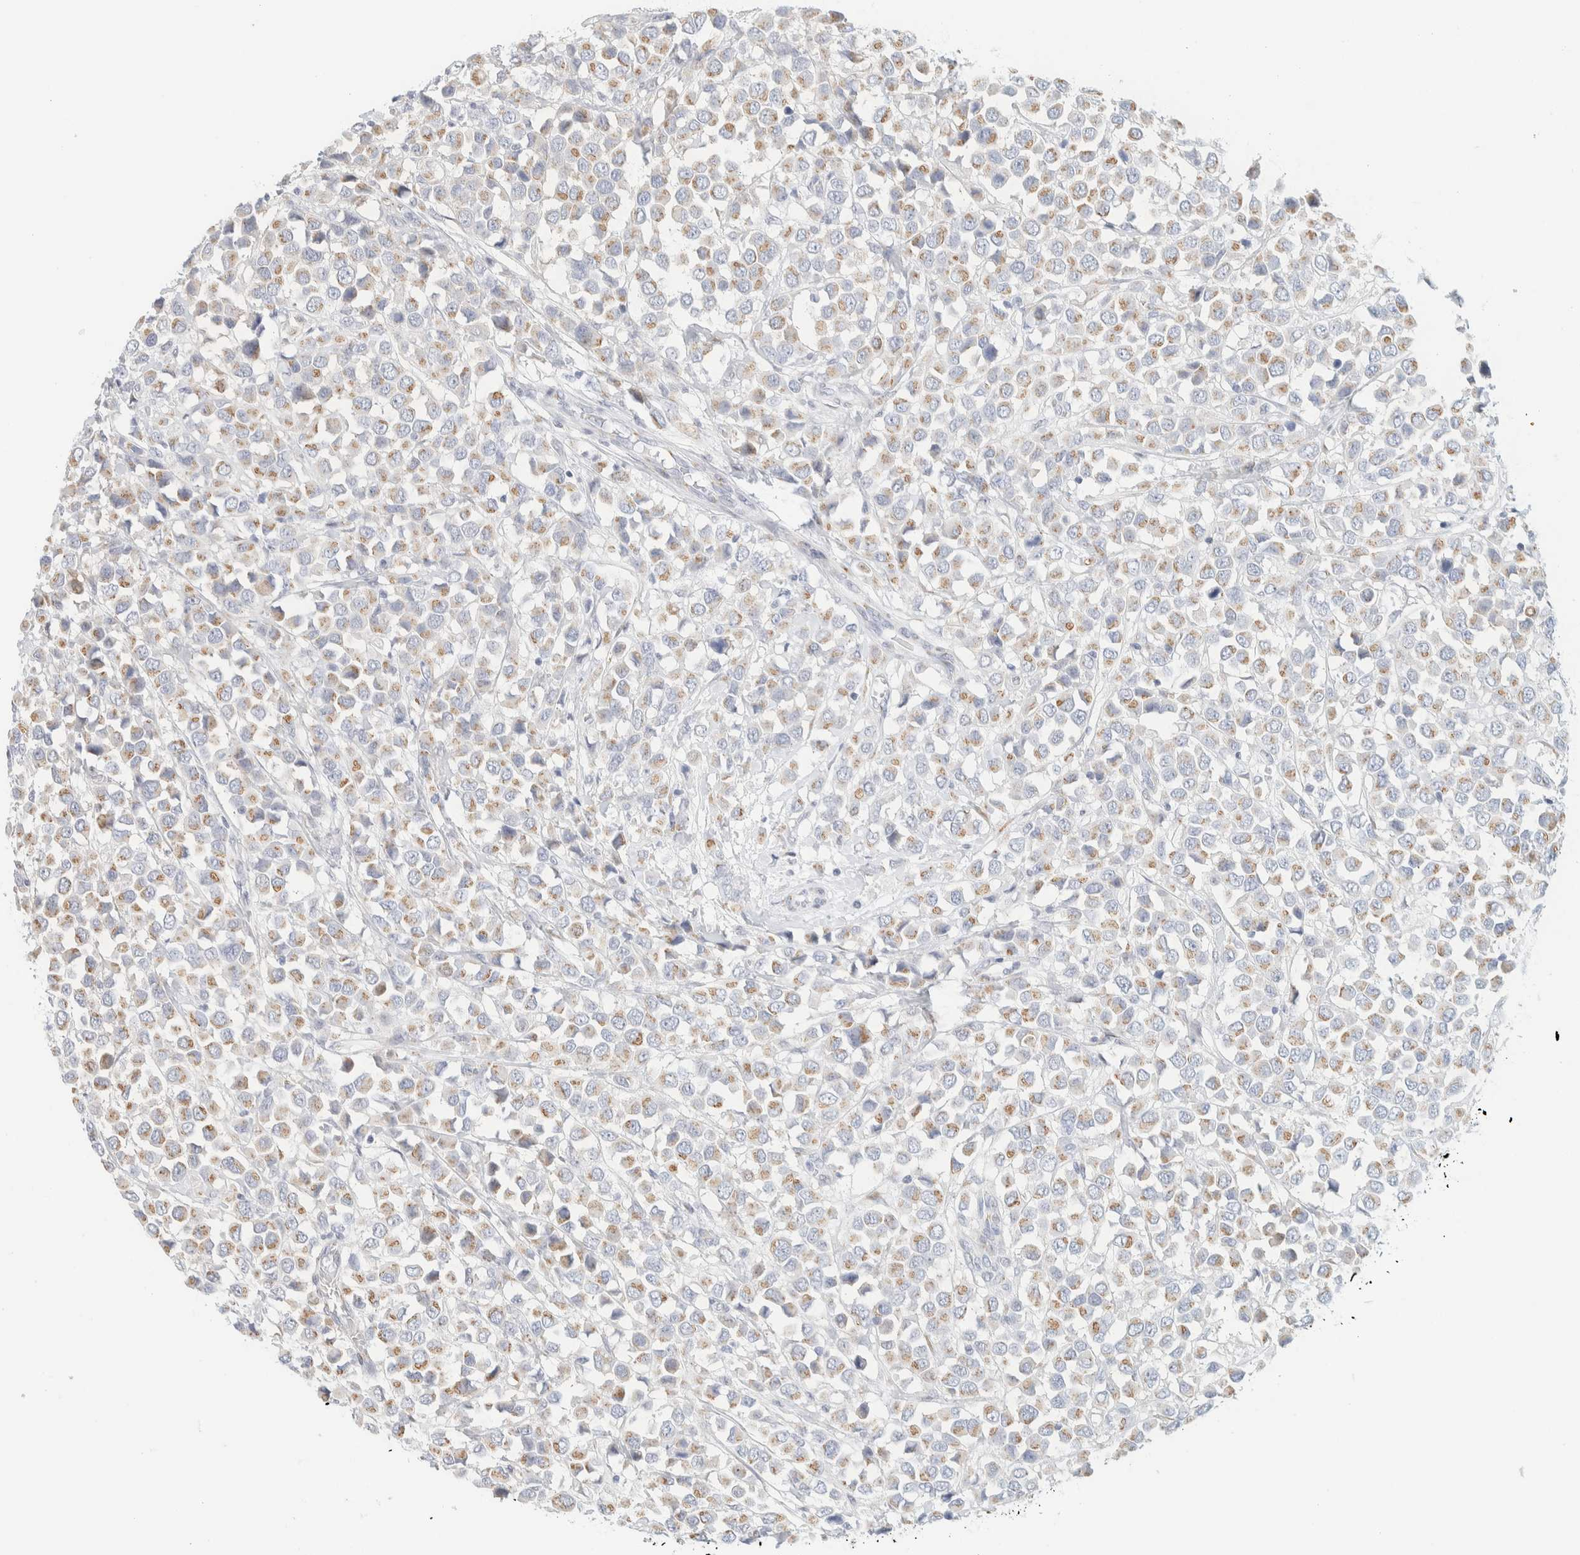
{"staining": {"intensity": "moderate", "quantity": ">75%", "location": "cytoplasmic/membranous"}, "tissue": "breast cancer", "cell_type": "Tumor cells", "image_type": "cancer", "snomed": [{"axis": "morphology", "description": "Duct carcinoma"}, {"axis": "topography", "description": "Breast"}], "caption": "Tumor cells demonstrate moderate cytoplasmic/membranous staining in approximately >75% of cells in breast cancer (infiltrating ductal carcinoma).", "gene": "SPNS3", "patient": {"sex": "female", "age": 61}}